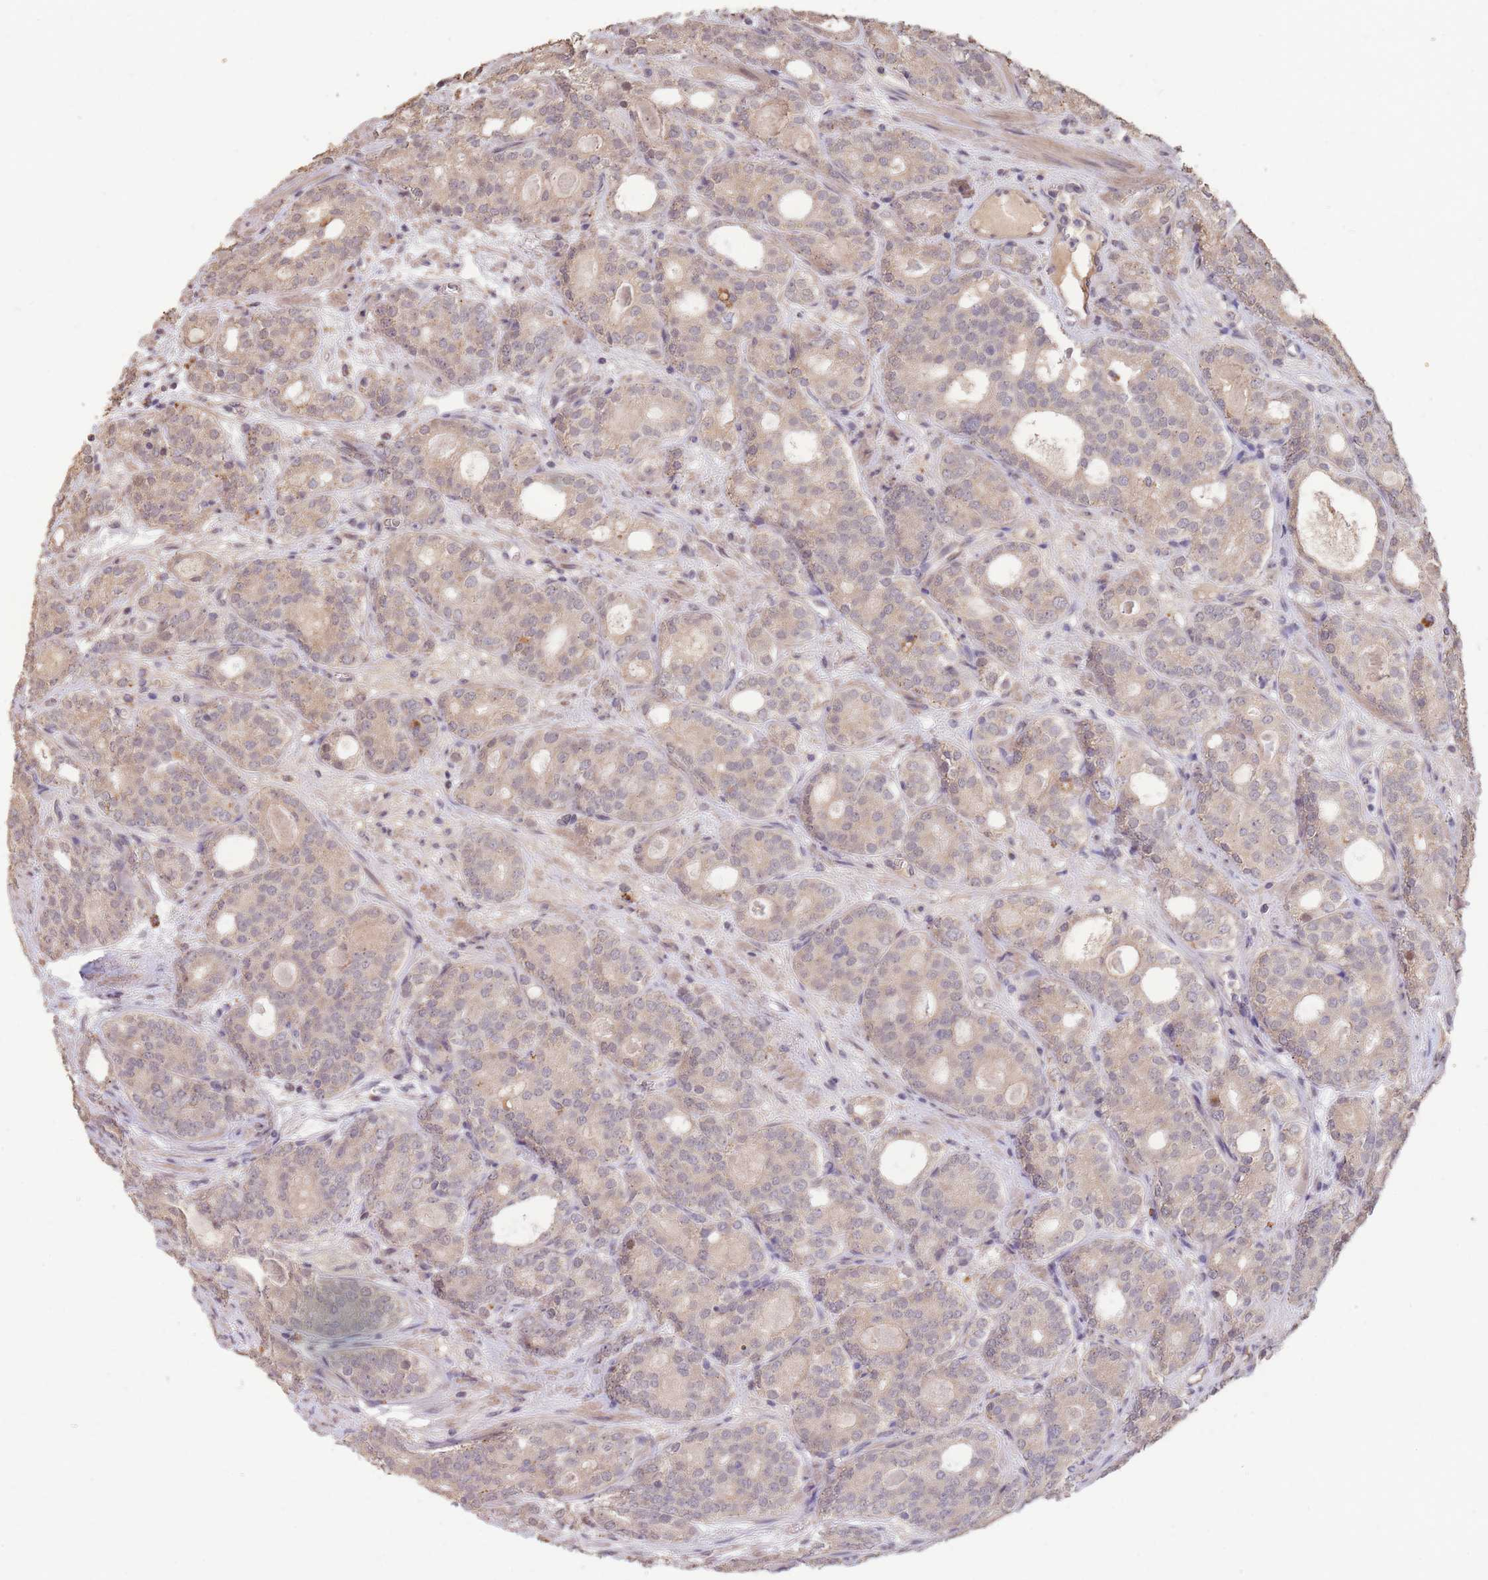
{"staining": {"intensity": "weak", "quantity": "<25%", "location": "cytoplasmic/membranous,nuclear"}, "tissue": "prostate cancer", "cell_type": "Tumor cells", "image_type": "cancer", "snomed": [{"axis": "morphology", "description": "Adenocarcinoma, High grade"}, {"axis": "topography", "description": "Prostate"}], "caption": "The photomicrograph reveals no significant expression in tumor cells of prostate cancer.", "gene": "RGS14", "patient": {"sex": "male", "age": 64}}